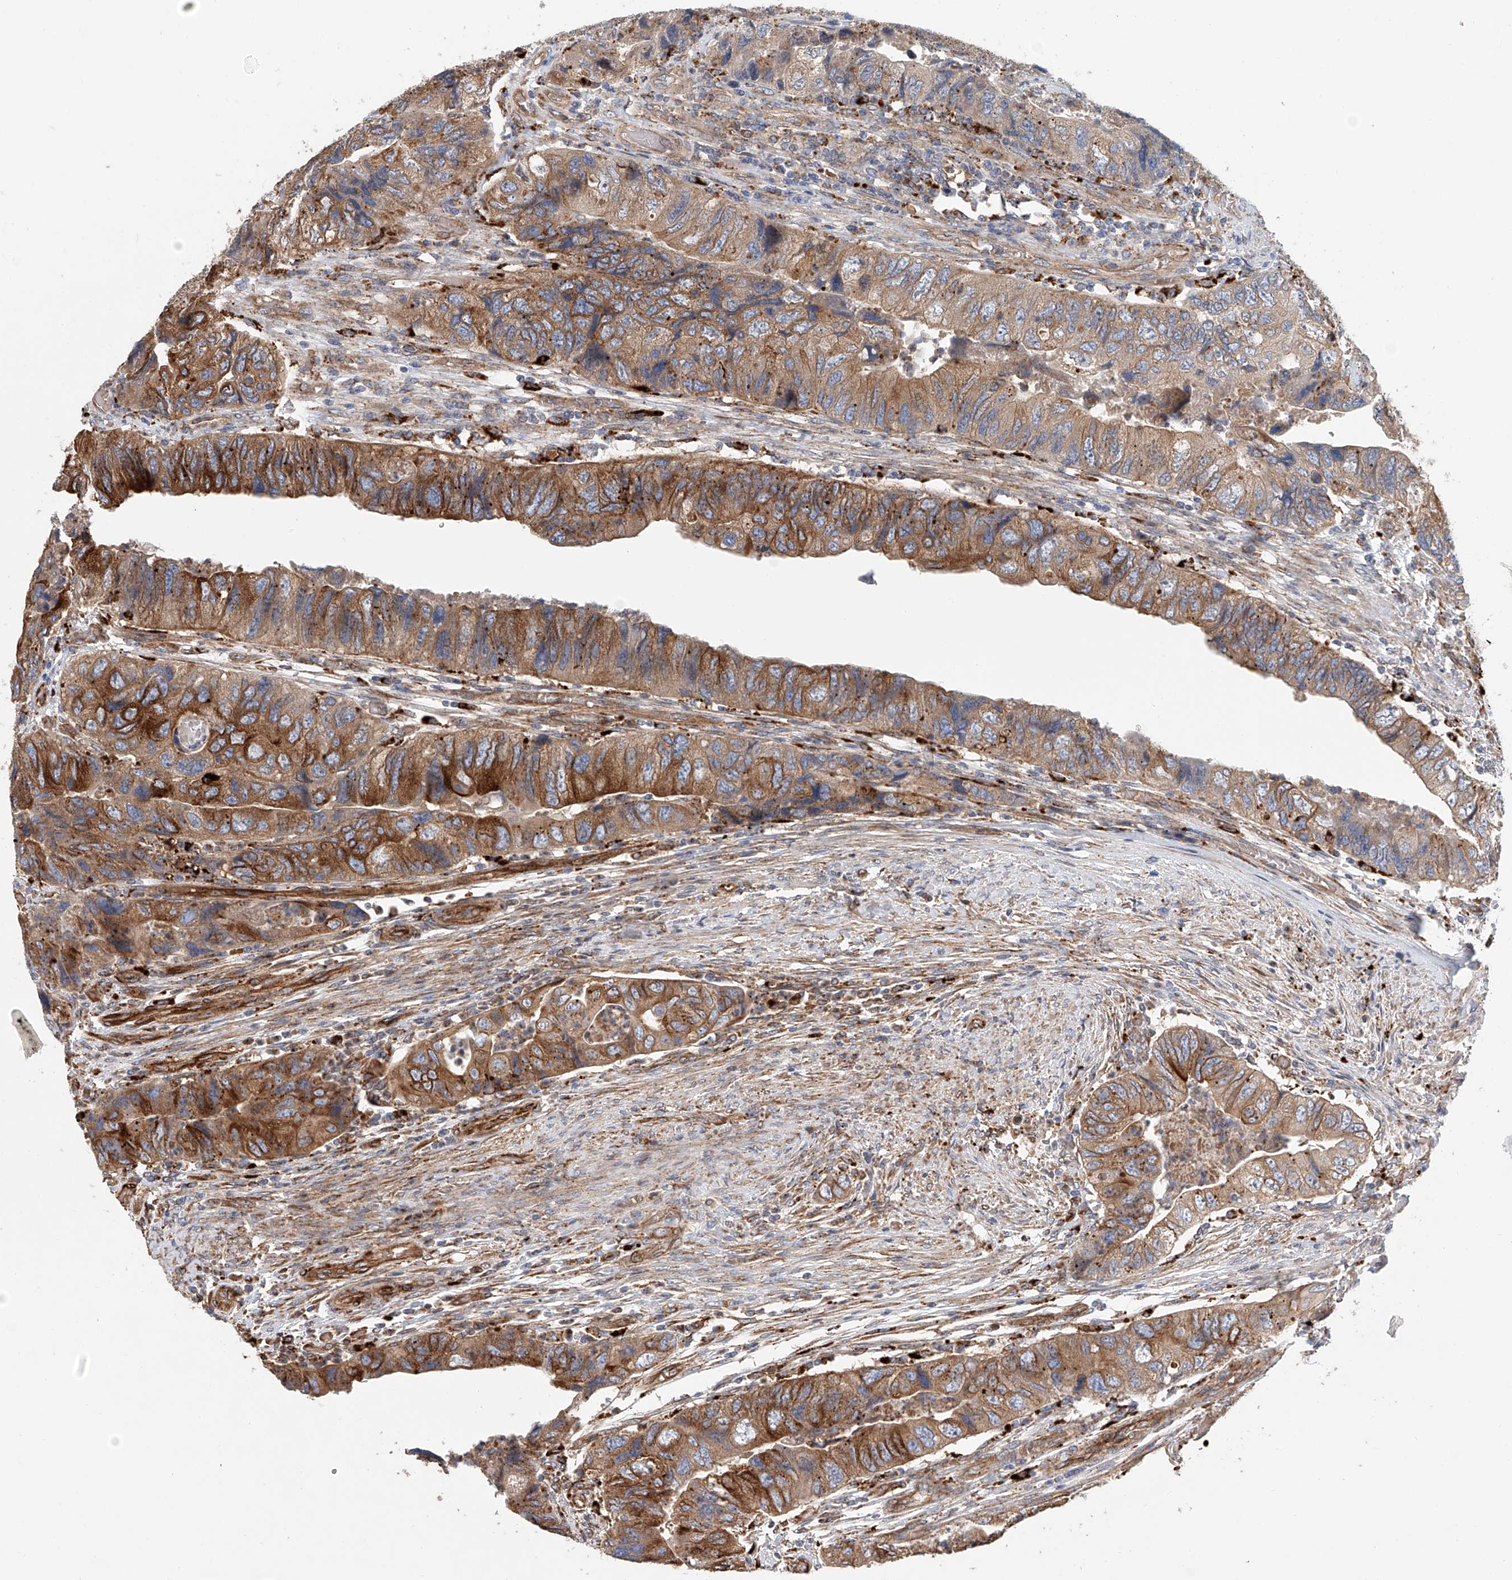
{"staining": {"intensity": "moderate", "quantity": ">75%", "location": "cytoplasmic/membranous"}, "tissue": "colorectal cancer", "cell_type": "Tumor cells", "image_type": "cancer", "snomed": [{"axis": "morphology", "description": "Adenocarcinoma, NOS"}, {"axis": "topography", "description": "Rectum"}], "caption": "The micrograph exhibits immunohistochemical staining of adenocarcinoma (colorectal). There is moderate cytoplasmic/membranous positivity is appreciated in approximately >75% of tumor cells.", "gene": "HGSNAT", "patient": {"sex": "male", "age": 63}}